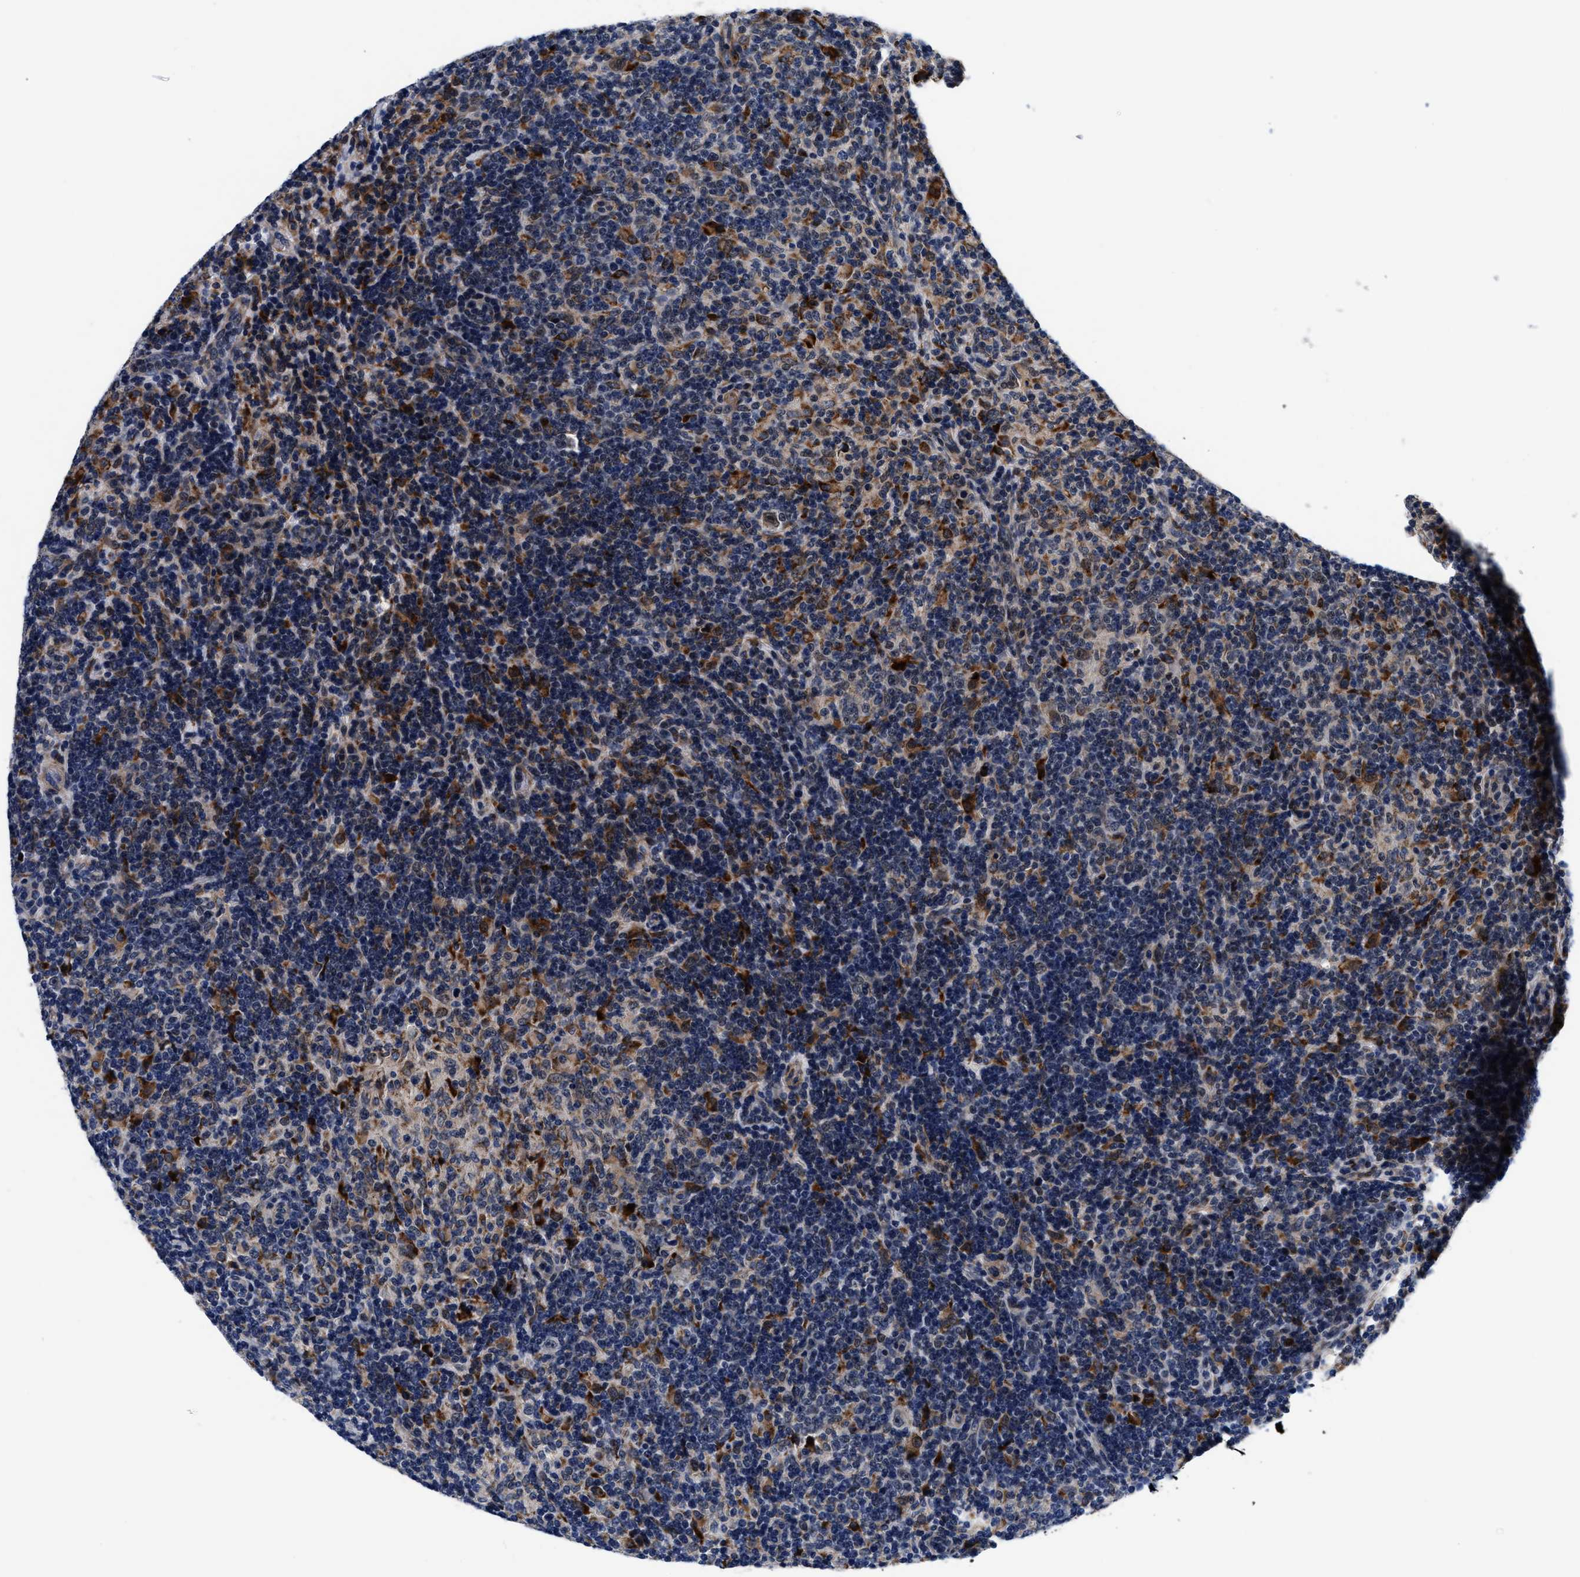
{"staining": {"intensity": "negative", "quantity": "none", "location": "none"}, "tissue": "lymphoma", "cell_type": "Tumor cells", "image_type": "cancer", "snomed": [{"axis": "morphology", "description": "Hodgkin's disease, NOS"}, {"axis": "topography", "description": "Lymph node"}], "caption": "The image demonstrates no significant positivity in tumor cells of Hodgkin's disease. (DAB (3,3'-diaminobenzidine) immunohistochemistry with hematoxylin counter stain).", "gene": "SLC12A2", "patient": {"sex": "male", "age": 70}}